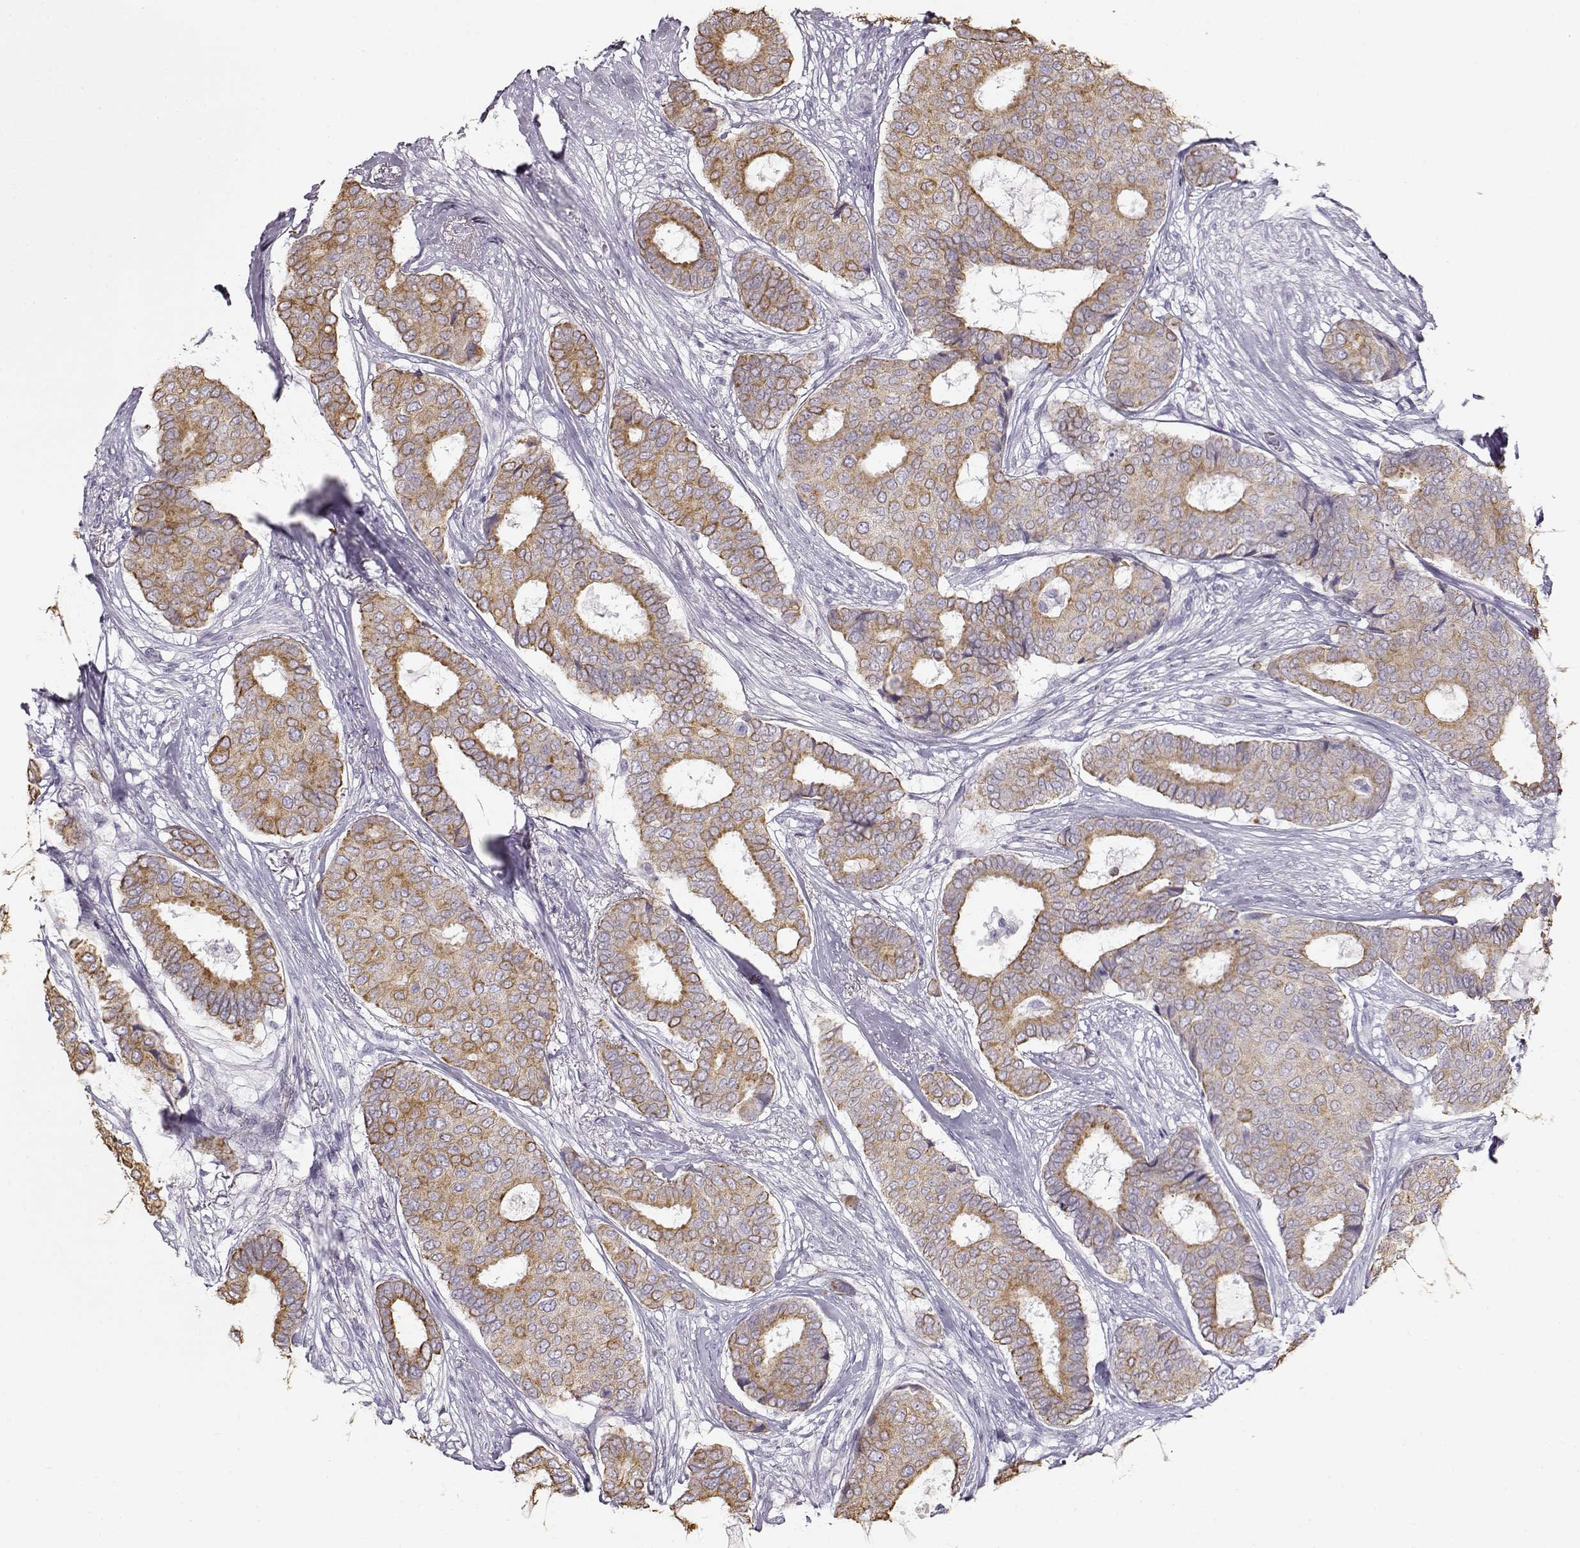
{"staining": {"intensity": "moderate", "quantity": "25%-75%", "location": "cytoplasmic/membranous"}, "tissue": "breast cancer", "cell_type": "Tumor cells", "image_type": "cancer", "snomed": [{"axis": "morphology", "description": "Duct carcinoma"}, {"axis": "topography", "description": "Breast"}], "caption": "Protein staining by immunohistochemistry (IHC) exhibits moderate cytoplasmic/membranous staining in about 25%-75% of tumor cells in breast cancer.", "gene": "S100B", "patient": {"sex": "female", "age": 75}}